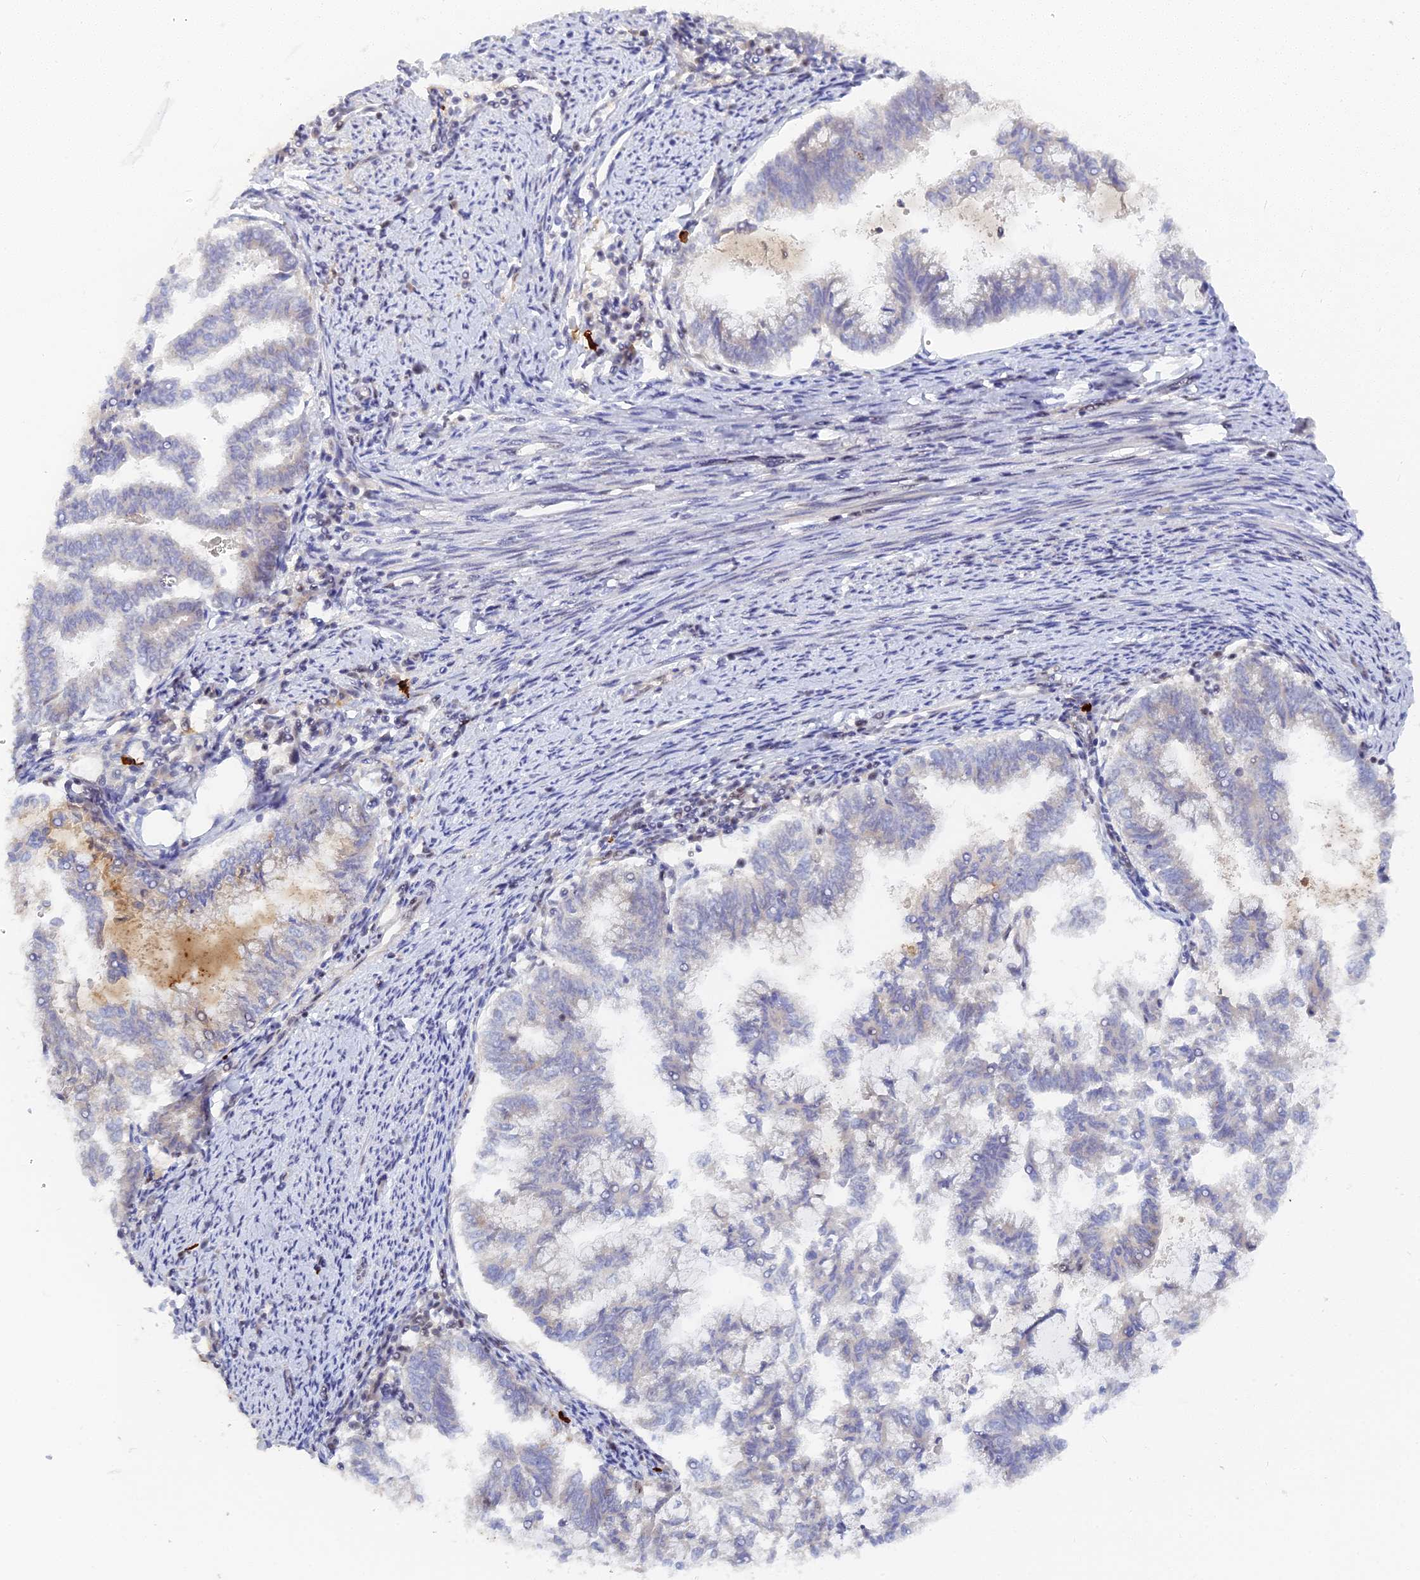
{"staining": {"intensity": "negative", "quantity": "none", "location": "none"}, "tissue": "endometrial cancer", "cell_type": "Tumor cells", "image_type": "cancer", "snomed": [{"axis": "morphology", "description": "Adenocarcinoma, NOS"}, {"axis": "topography", "description": "Endometrium"}], "caption": "The histopathology image demonstrates no significant staining in tumor cells of endometrial cancer (adenocarcinoma). (DAB (3,3'-diaminobenzidine) immunohistochemistry visualized using brightfield microscopy, high magnification).", "gene": "TAB1", "patient": {"sex": "female", "age": 79}}